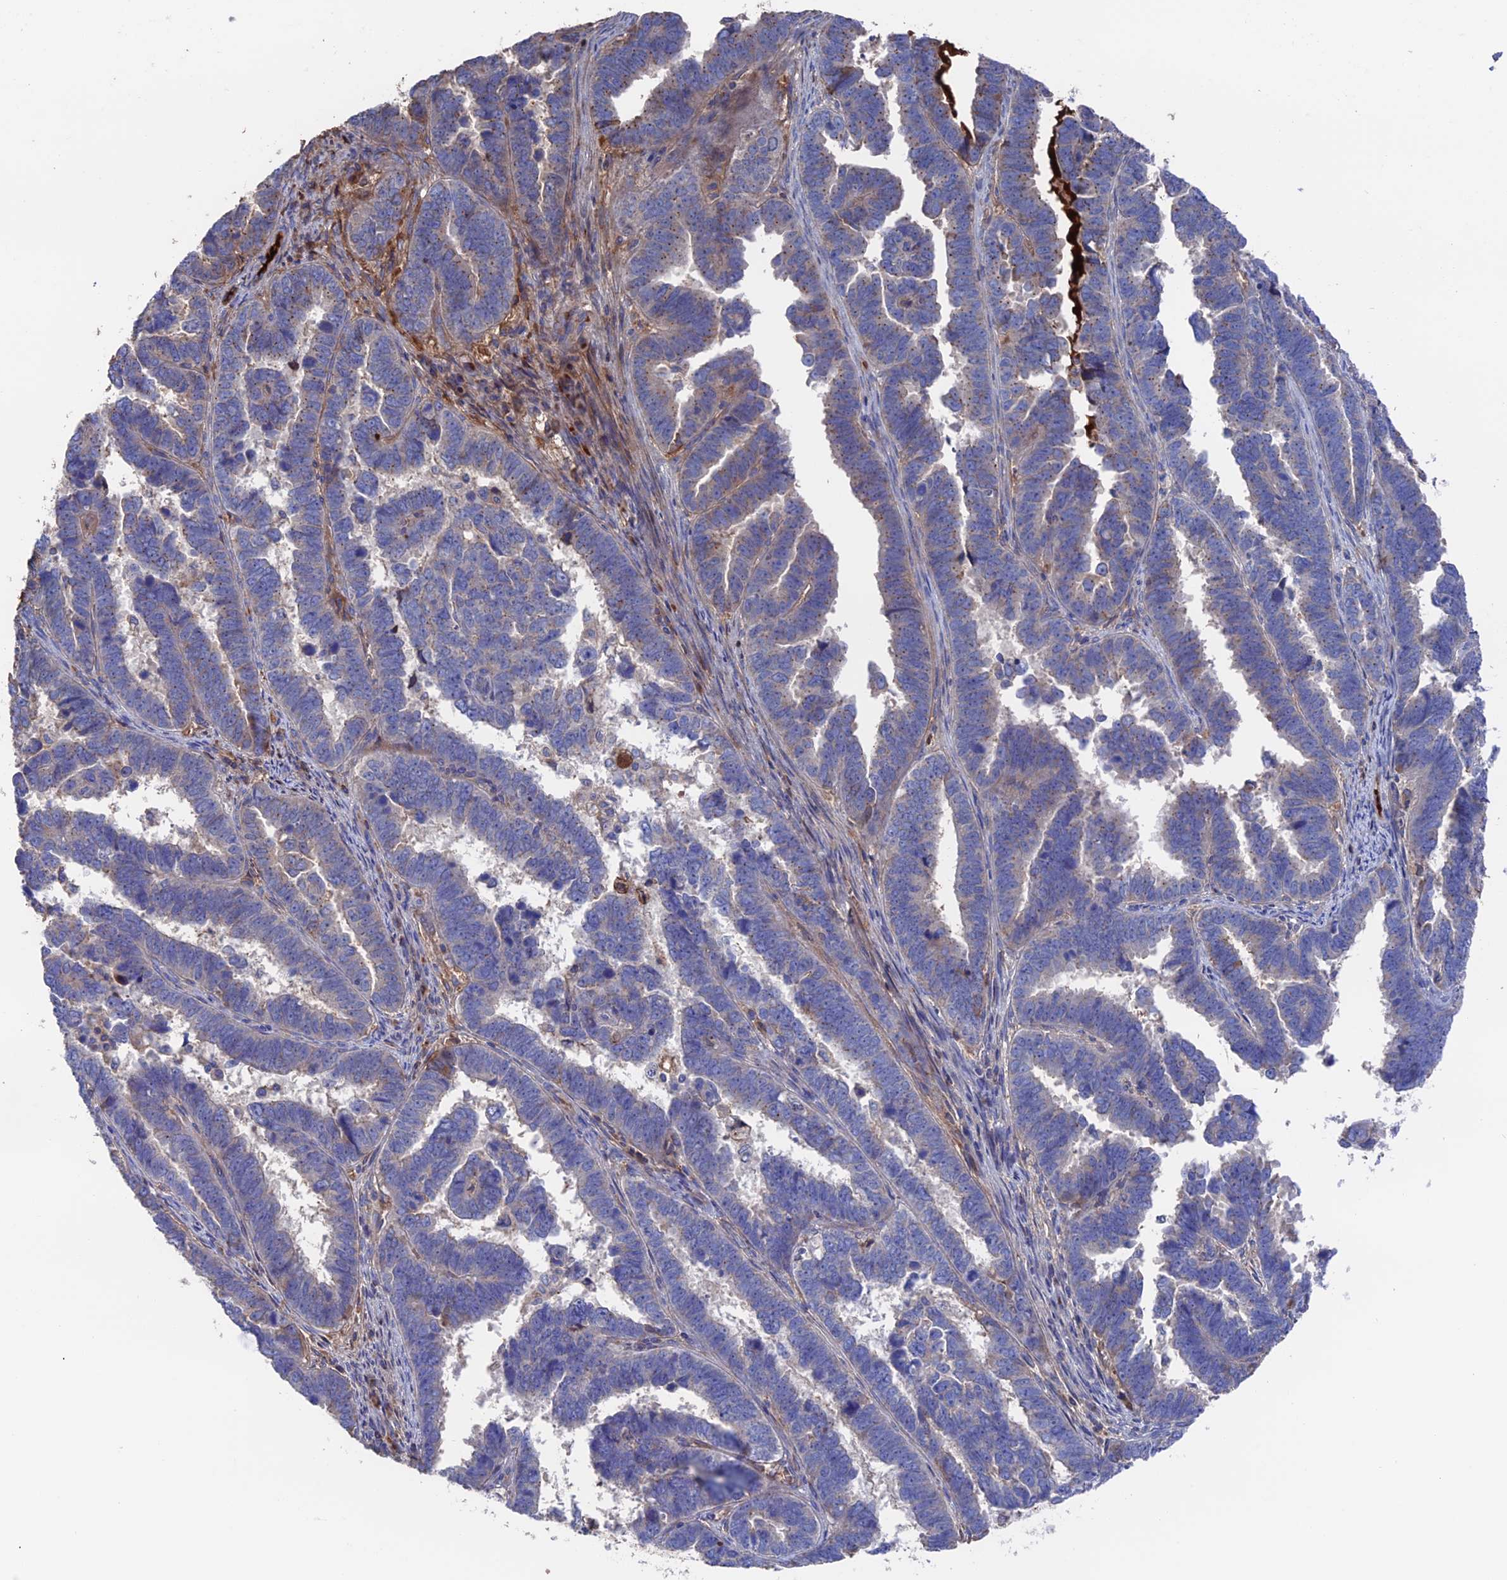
{"staining": {"intensity": "moderate", "quantity": "<25%", "location": "cytoplasmic/membranous"}, "tissue": "endometrial cancer", "cell_type": "Tumor cells", "image_type": "cancer", "snomed": [{"axis": "morphology", "description": "Adenocarcinoma, NOS"}, {"axis": "topography", "description": "Endometrium"}], "caption": "A brown stain labels moderate cytoplasmic/membranous staining of a protein in human endometrial cancer (adenocarcinoma) tumor cells. (Brightfield microscopy of DAB IHC at high magnification).", "gene": "HPF1", "patient": {"sex": "female", "age": 75}}